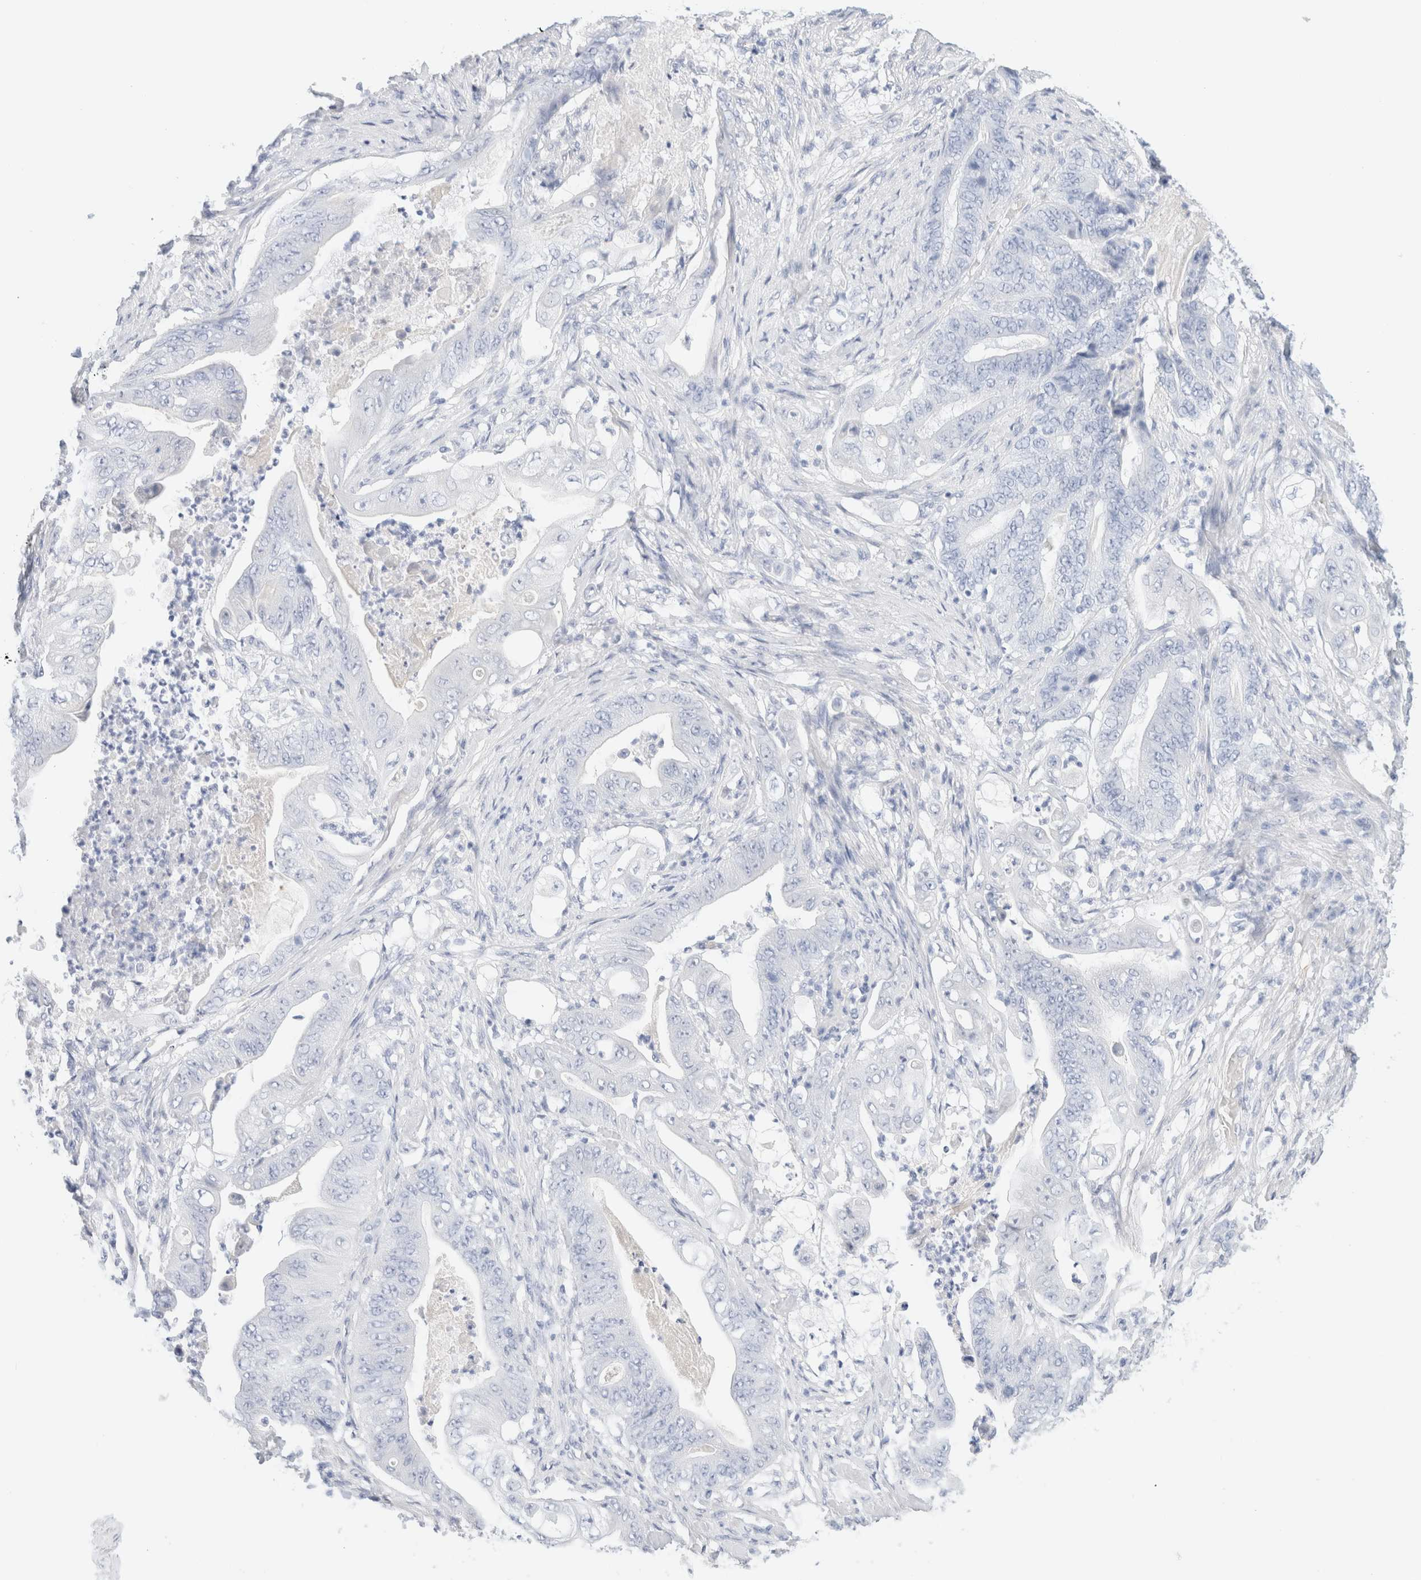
{"staining": {"intensity": "negative", "quantity": "none", "location": "none"}, "tissue": "stomach cancer", "cell_type": "Tumor cells", "image_type": "cancer", "snomed": [{"axis": "morphology", "description": "Adenocarcinoma, NOS"}, {"axis": "topography", "description": "Stomach"}], "caption": "Immunohistochemical staining of stomach adenocarcinoma shows no significant positivity in tumor cells.", "gene": "DPYS", "patient": {"sex": "female", "age": 73}}